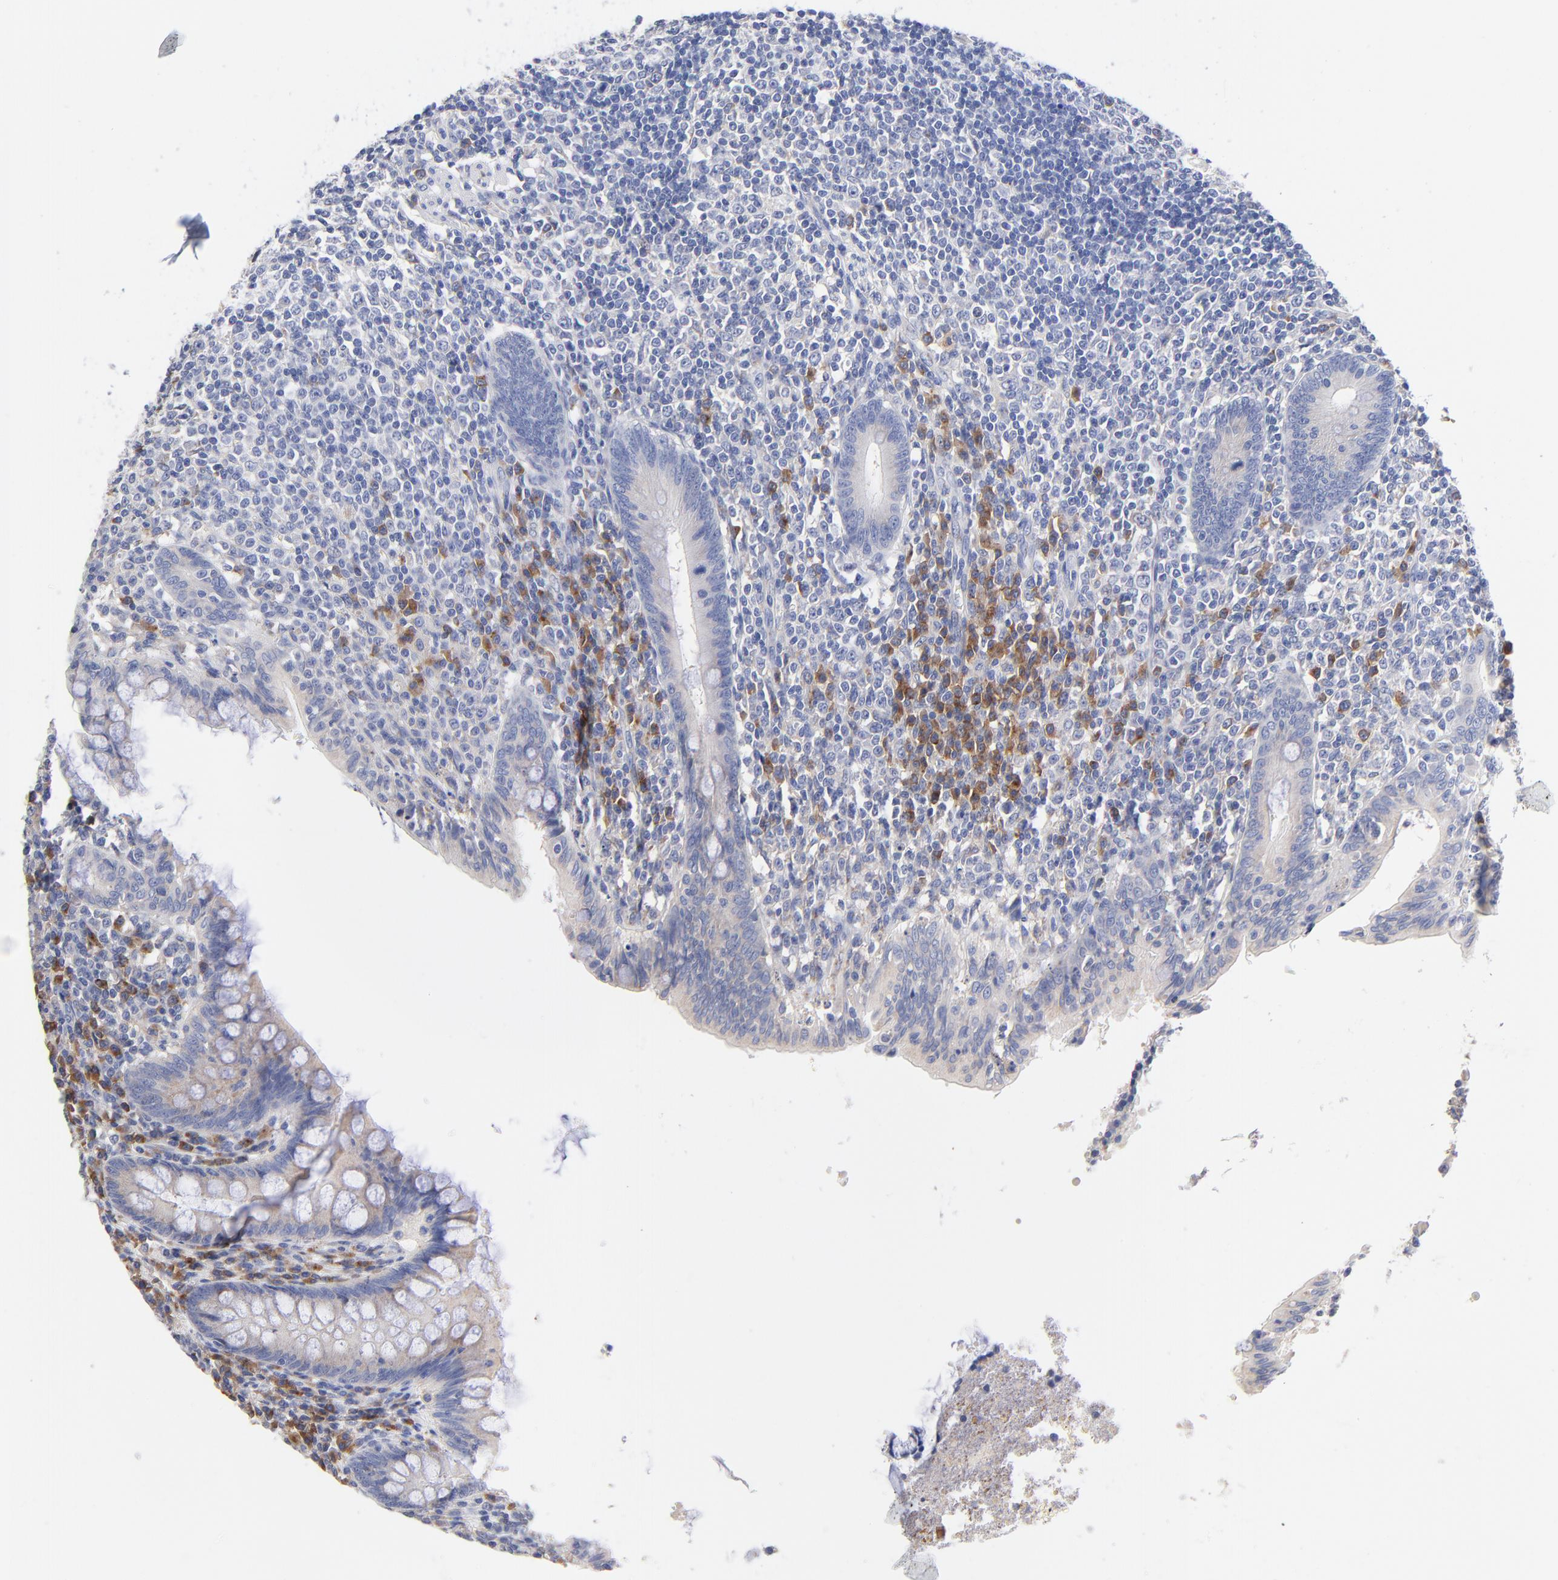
{"staining": {"intensity": "negative", "quantity": "none", "location": "none"}, "tissue": "appendix", "cell_type": "Glandular cells", "image_type": "normal", "snomed": [{"axis": "morphology", "description": "Normal tissue, NOS"}, {"axis": "topography", "description": "Appendix"}], "caption": "Immunohistochemistry of benign appendix shows no expression in glandular cells. (Brightfield microscopy of DAB (3,3'-diaminobenzidine) immunohistochemistry at high magnification).", "gene": "LAX1", "patient": {"sex": "female", "age": 66}}